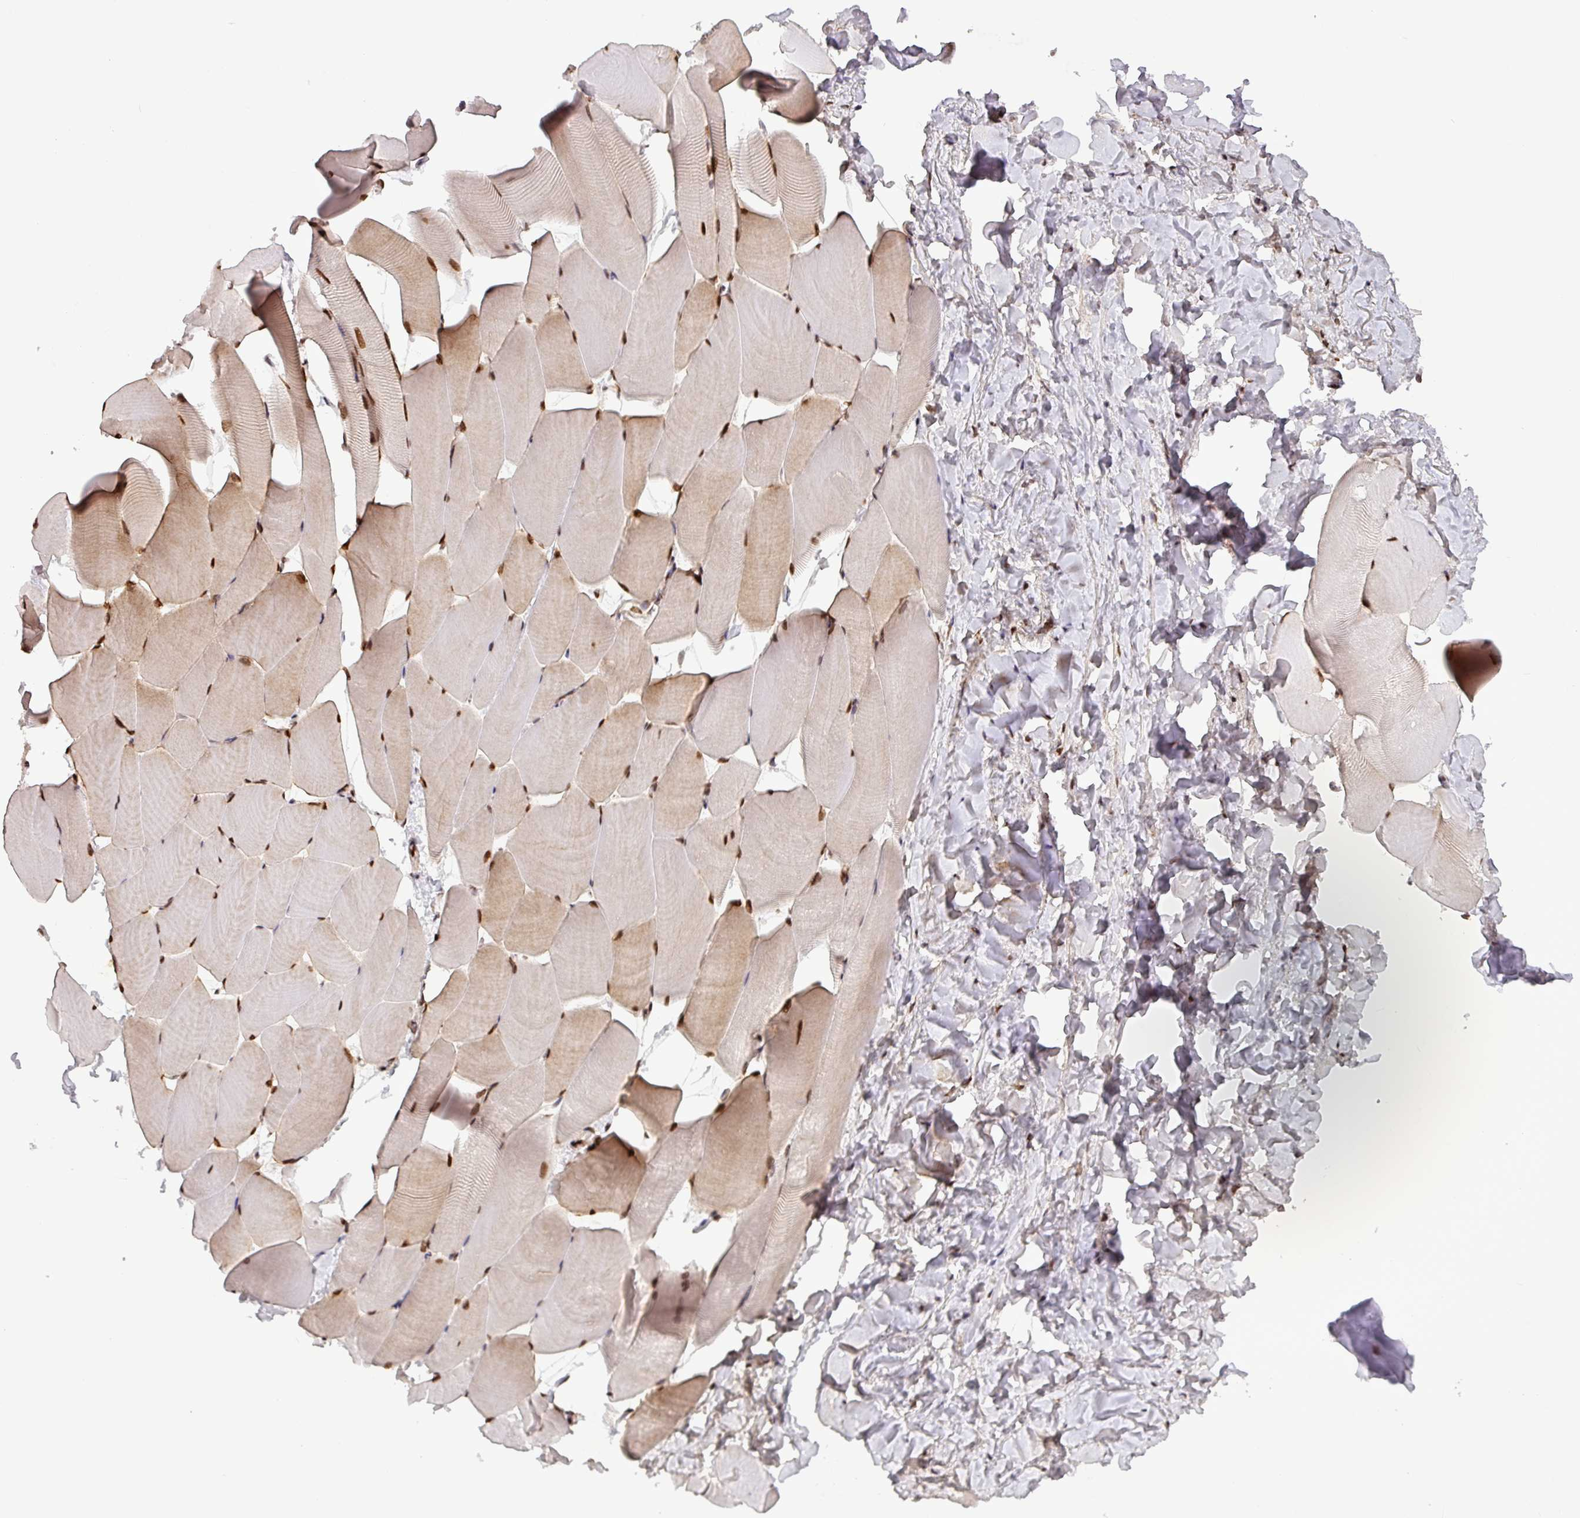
{"staining": {"intensity": "strong", "quantity": ">75%", "location": "nuclear"}, "tissue": "skeletal muscle", "cell_type": "Myocytes", "image_type": "normal", "snomed": [{"axis": "morphology", "description": "Normal tissue, NOS"}, {"axis": "topography", "description": "Skeletal muscle"}], "caption": "This photomicrograph shows IHC staining of unremarkable skeletal muscle, with high strong nuclear positivity in about >75% of myocytes.", "gene": "SRSF2", "patient": {"sex": "male", "age": 25}}